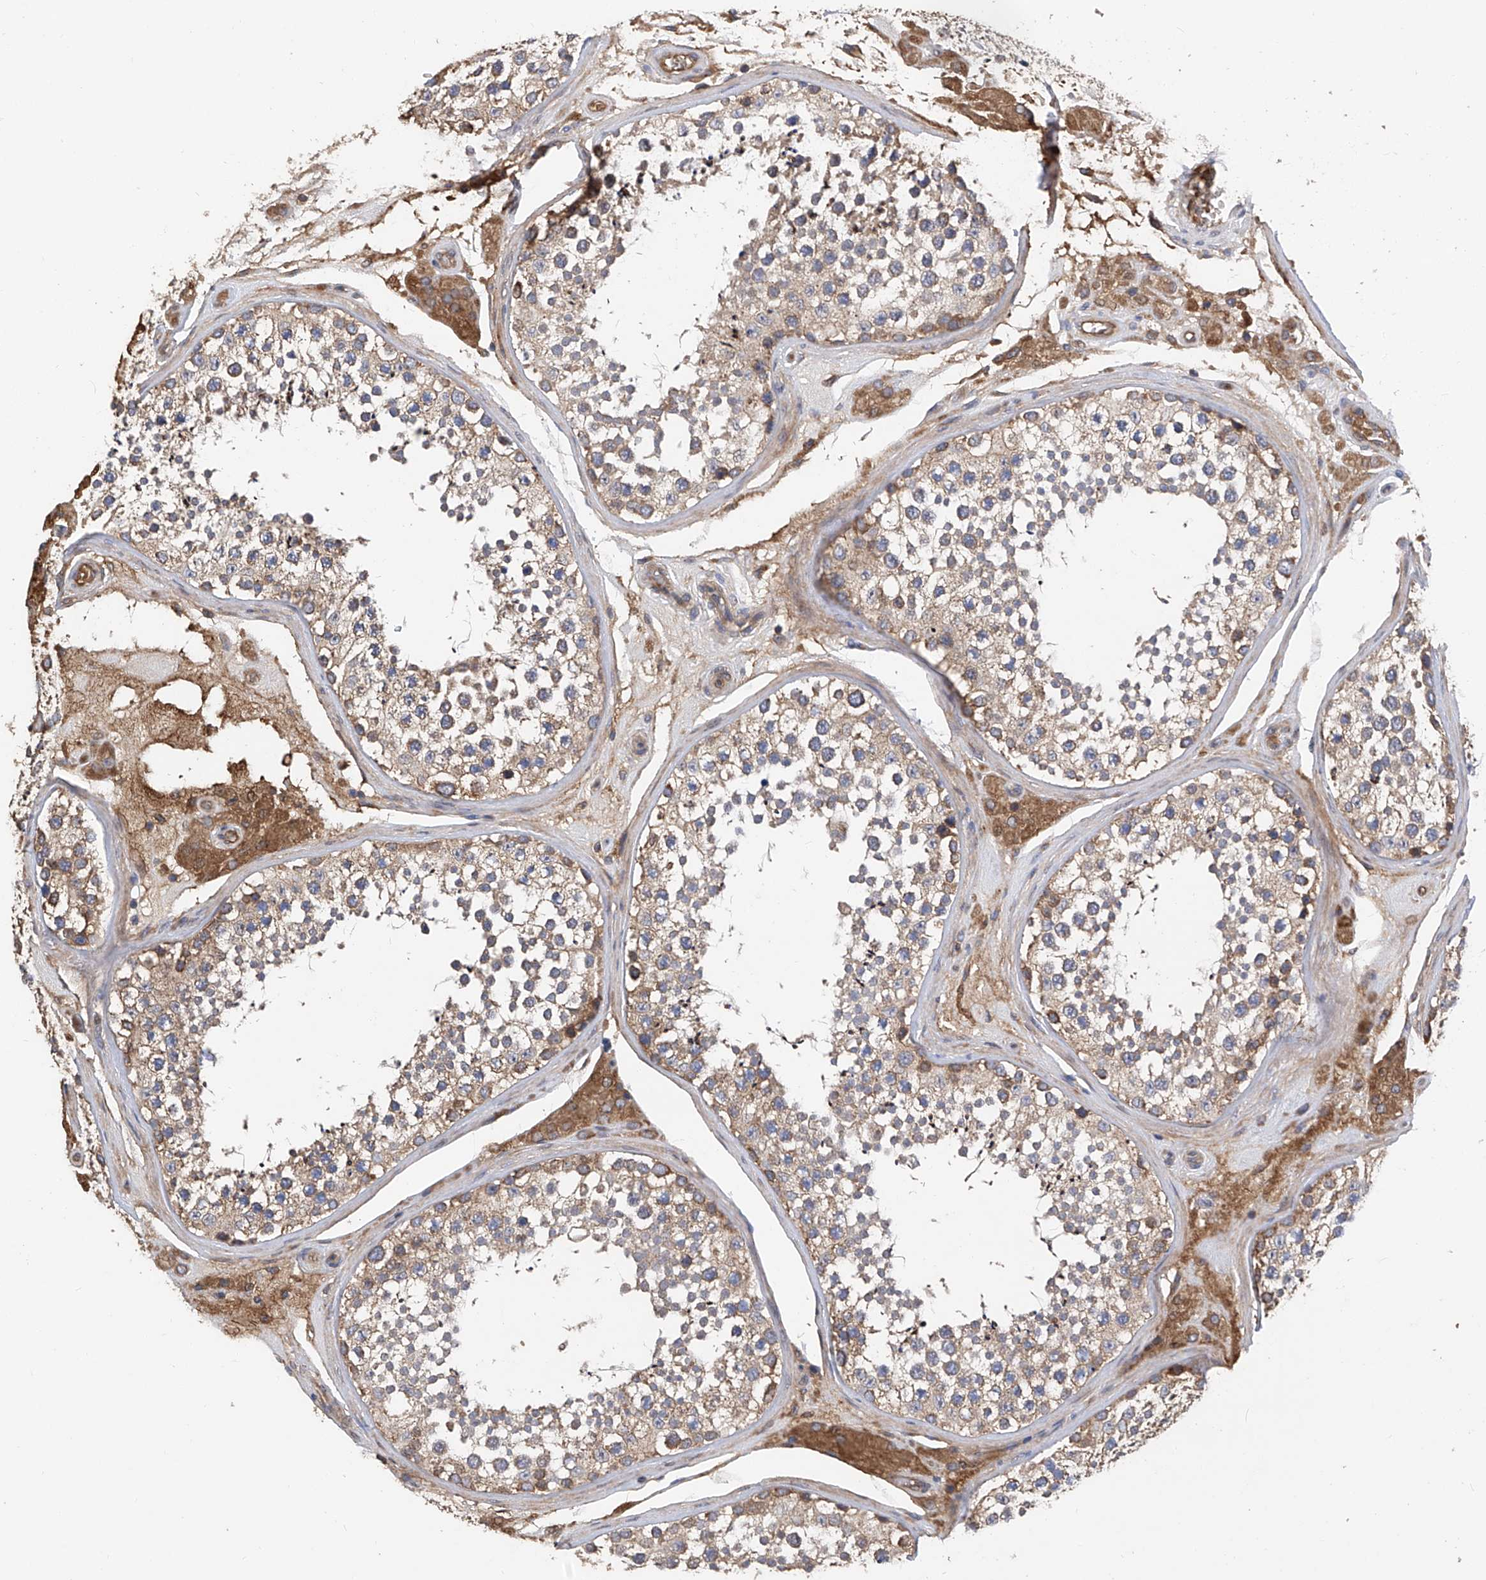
{"staining": {"intensity": "moderate", "quantity": ">75%", "location": "cytoplasmic/membranous"}, "tissue": "testis", "cell_type": "Cells in seminiferous ducts", "image_type": "normal", "snomed": [{"axis": "morphology", "description": "Normal tissue, NOS"}, {"axis": "topography", "description": "Testis"}], "caption": "Testis stained with DAB (3,3'-diaminobenzidine) IHC exhibits medium levels of moderate cytoplasmic/membranous expression in about >75% of cells in seminiferous ducts.", "gene": "PTK2", "patient": {"sex": "male", "age": 46}}